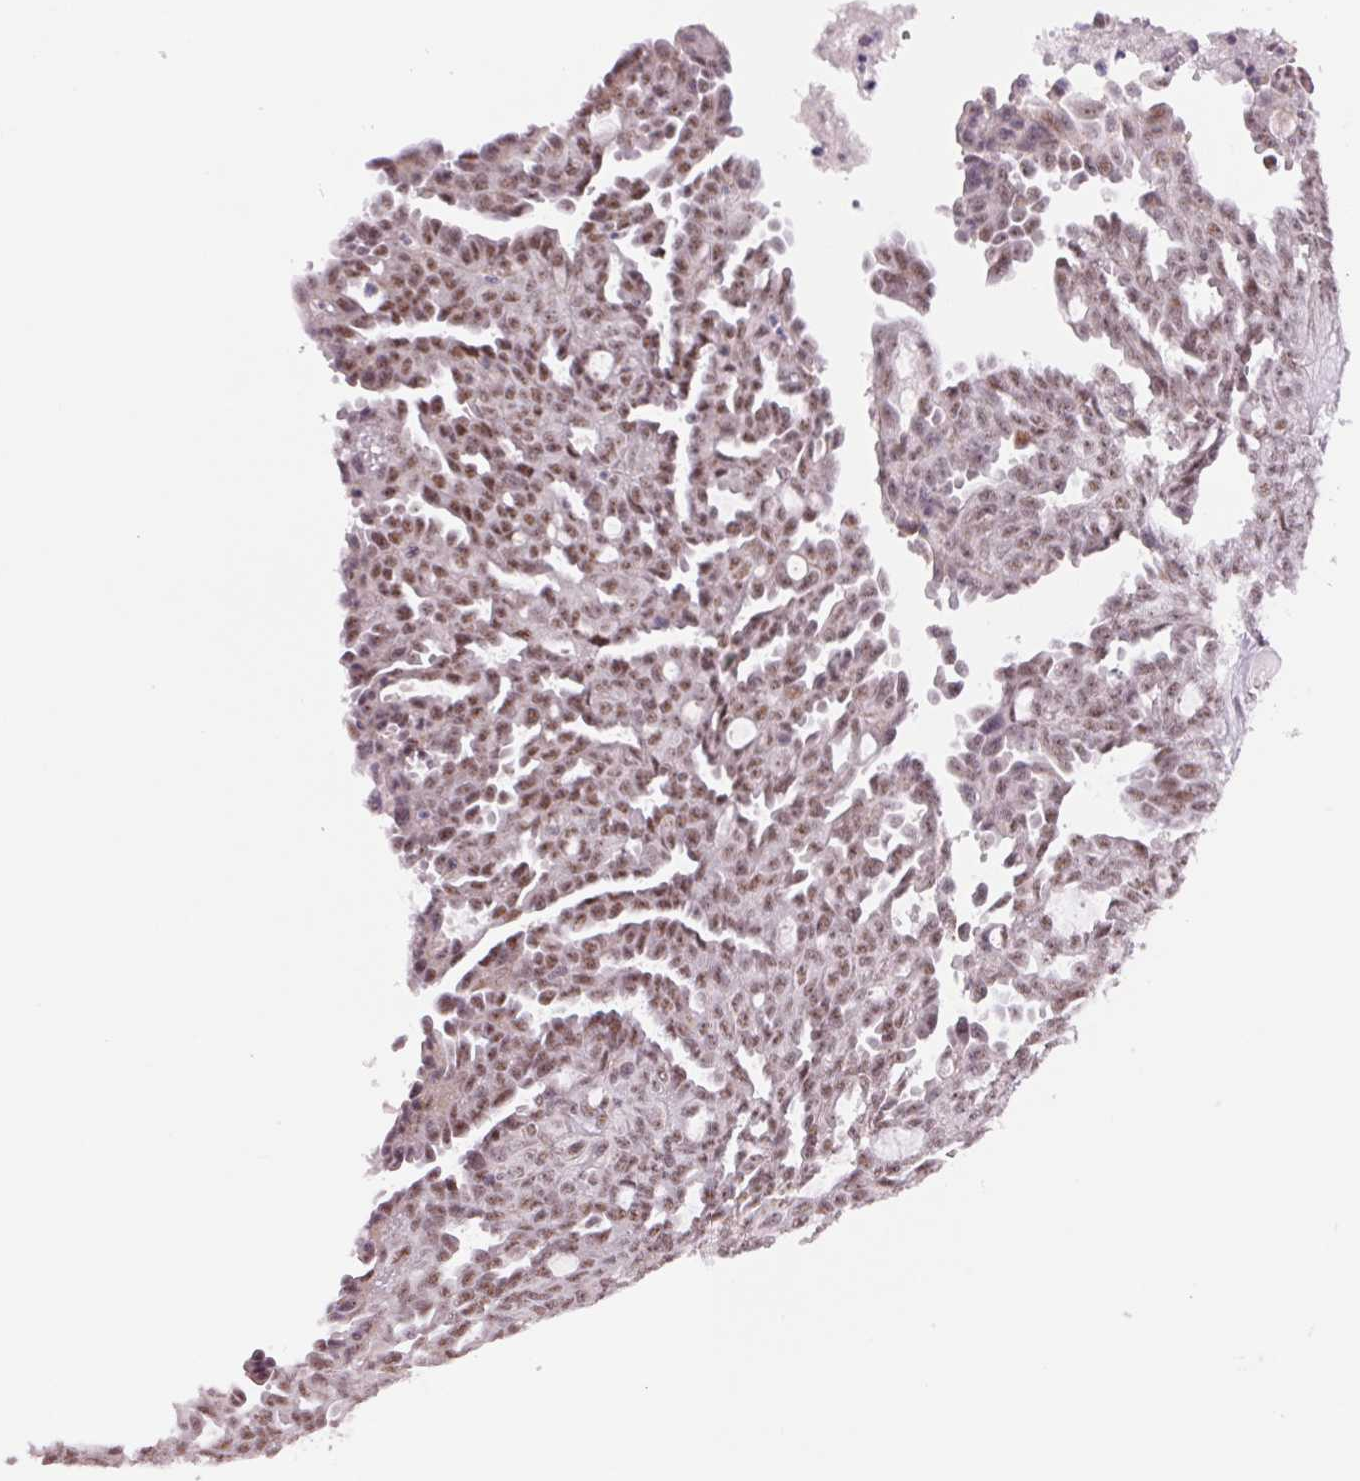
{"staining": {"intensity": "moderate", "quantity": "25%-75%", "location": "nuclear"}, "tissue": "ovarian cancer", "cell_type": "Tumor cells", "image_type": "cancer", "snomed": [{"axis": "morphology", "description": "Cystadenocarcinoma, serous, NOS"}, {"axis": "topography", "description": "Ovary"}], "caption": "Ovarian serous cystadenocarcinoma tissue displays moderate nuclear positivity in approximately 25%-75% of tumor cells", "gene": "ZC3H14", "patient": {"sex": "female", "age": 71}}